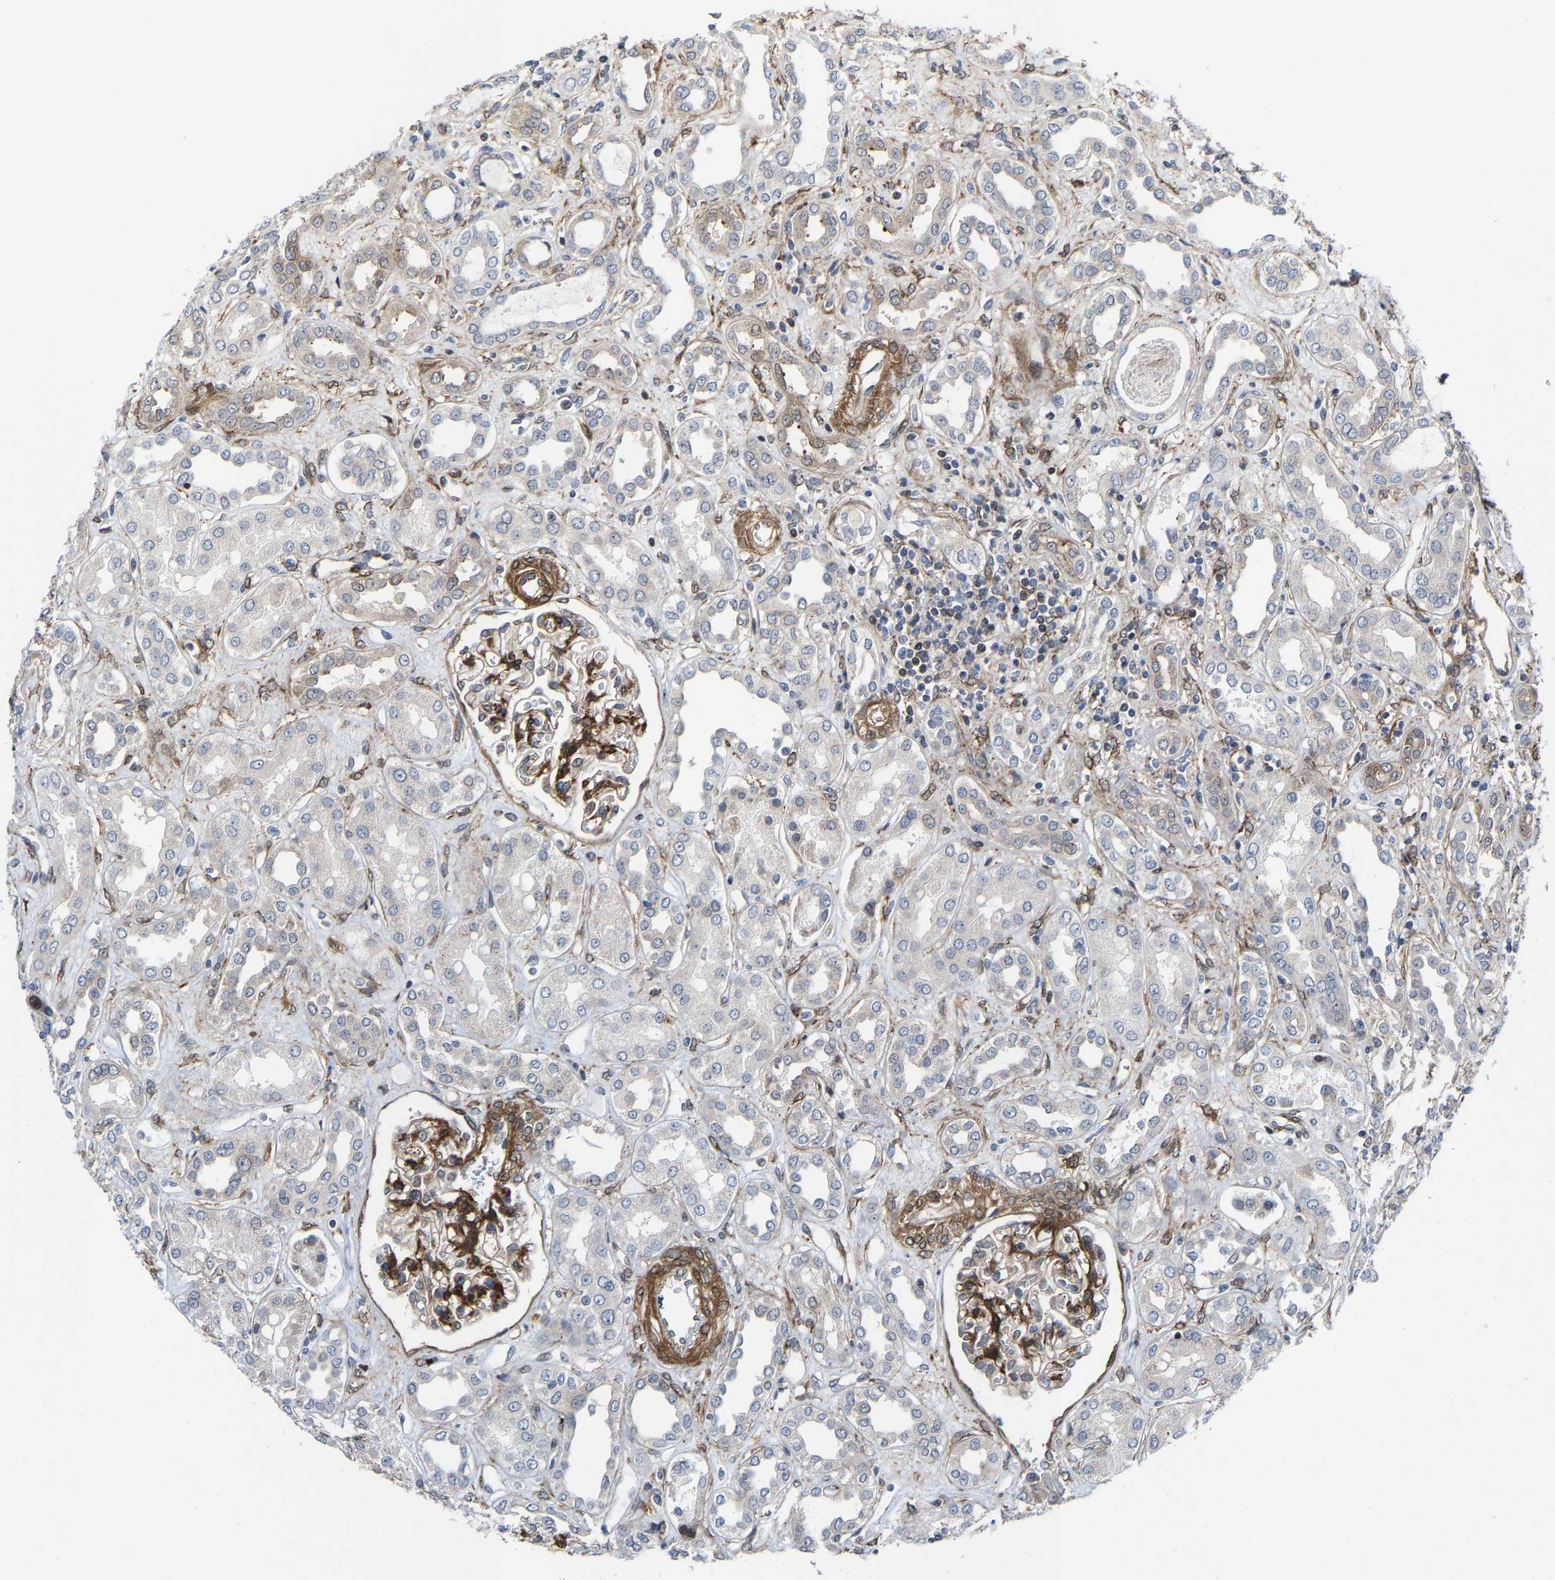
{"staining": {"intensity": "moderate", "quantity": ">75%", "location": "cytoplasmic/membranous"}, "tissue": "kidney", "cell_type": "Cells in glomeruli", "image_type": "normal", "snomed": [{"axis": "morphology", "description": "Normal tissue, NOS"}, {"axis": "topography", "description": "Kidney"}], "caption": "Immunohistochemical staining of benign human kidney exhibits moderate cytoplasmic/membranous protein positivity in about >75% of cells in glomeruli. The staining was performed using DAB to visualize the protein expression in brown, while the nuclei were stained in blue with hematoxylin (Magnification: 20x).", "gene": "TGFB1I1", "patient": {"sex": "male", "age": 59}}